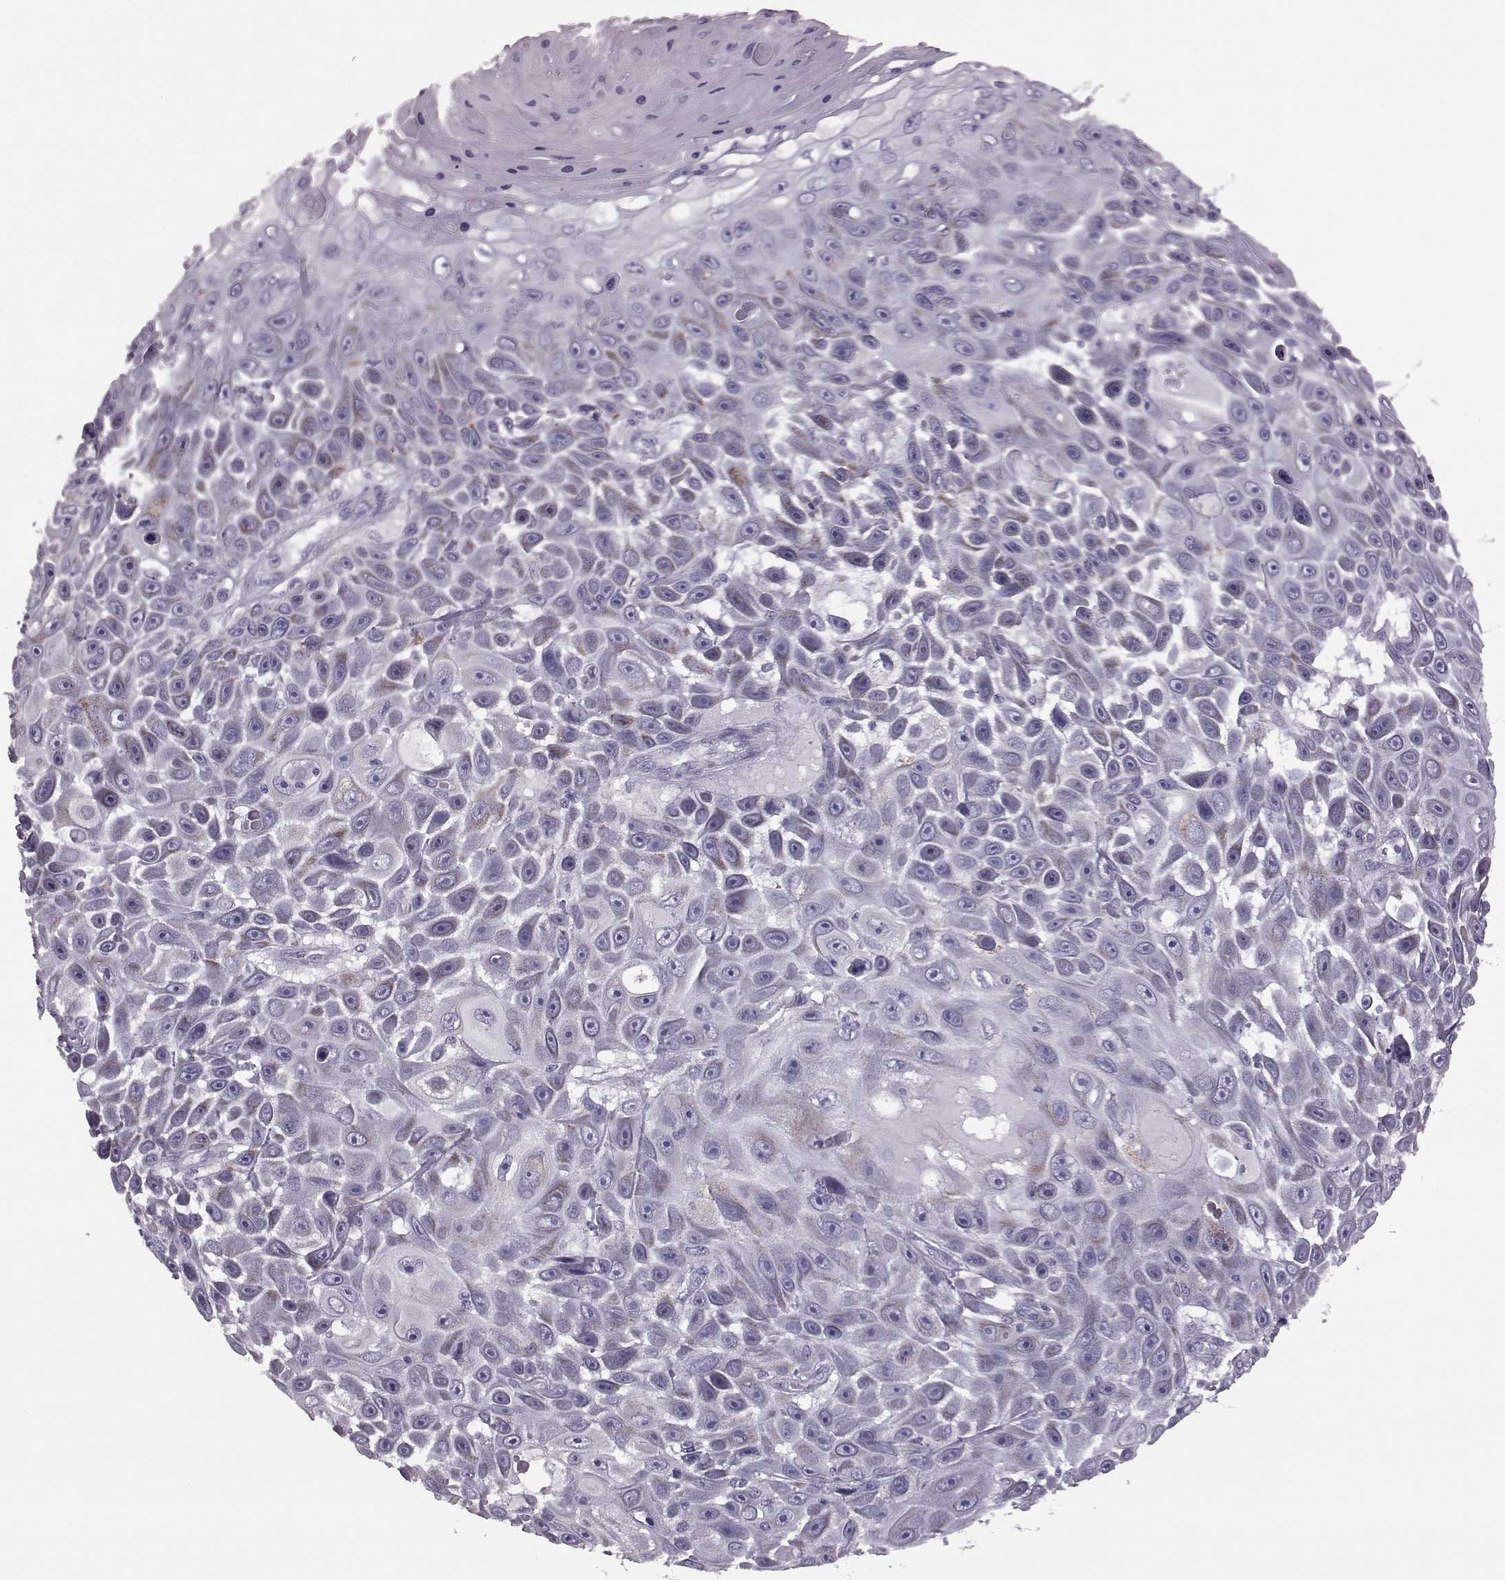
{"staining": {"intensity": "moderate", "quantity": "<25%", "location": "cytoplasmic/membranous"}, "tissue": "skin cancer", "cell_type": "Tumor cells", "image_type": "cancer", "snomed": [{"axis": "morphology", "description": "Squamous cell carcinoma, NOS"}, {"axis": "topography", "description": "Skin"}], "caption": "A high-resolution image shows IHC staining of skin cancer (squamous cell carcinoma), which displays moderate cytoplasmic/membranous expression in approximately <25% of tumor cells.", "gene": "RIMS2", "patient": {"sex": "male", "age": 82}}